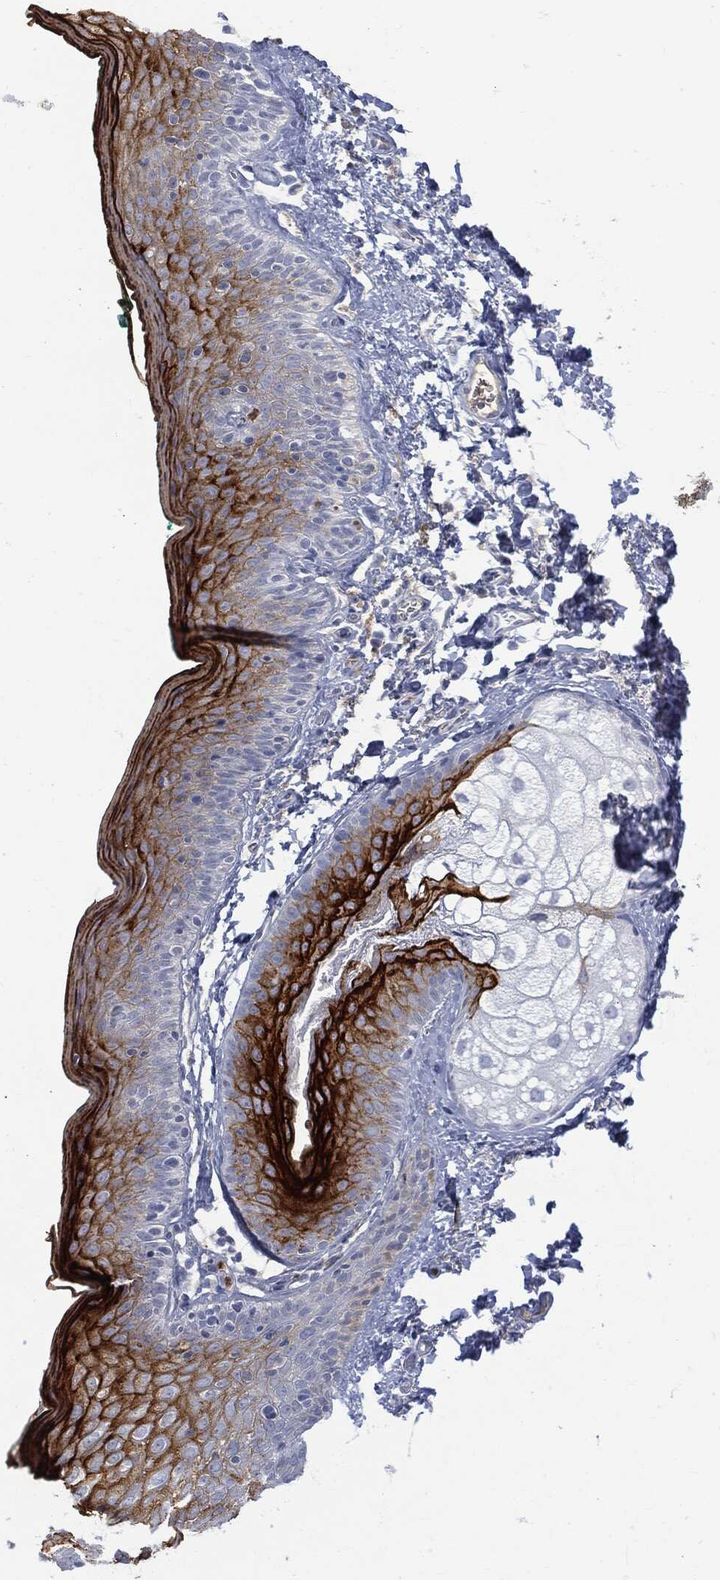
{"staining": {"intensity": "strong", "quantity": "25%-75%", "location": "cytoplasmic/membranous"}, "tissue": "vagina", "cell_type": "Squamous epithelial cells", "image_type": "normal", "snomed": [{"axis": "morphology", "description": "Normal tissue, NOS"}, {"axis": "topography", "description": "Vagina"}], "caption": "This is a histology image of immunohistochemistry (IHC) staining of benign vagina, which shows strong positivity in the cytoplasmic/membranous of squamous epithelial cells.", "gene": "BTK", "patient": {"sex": "female", "age": 66}}